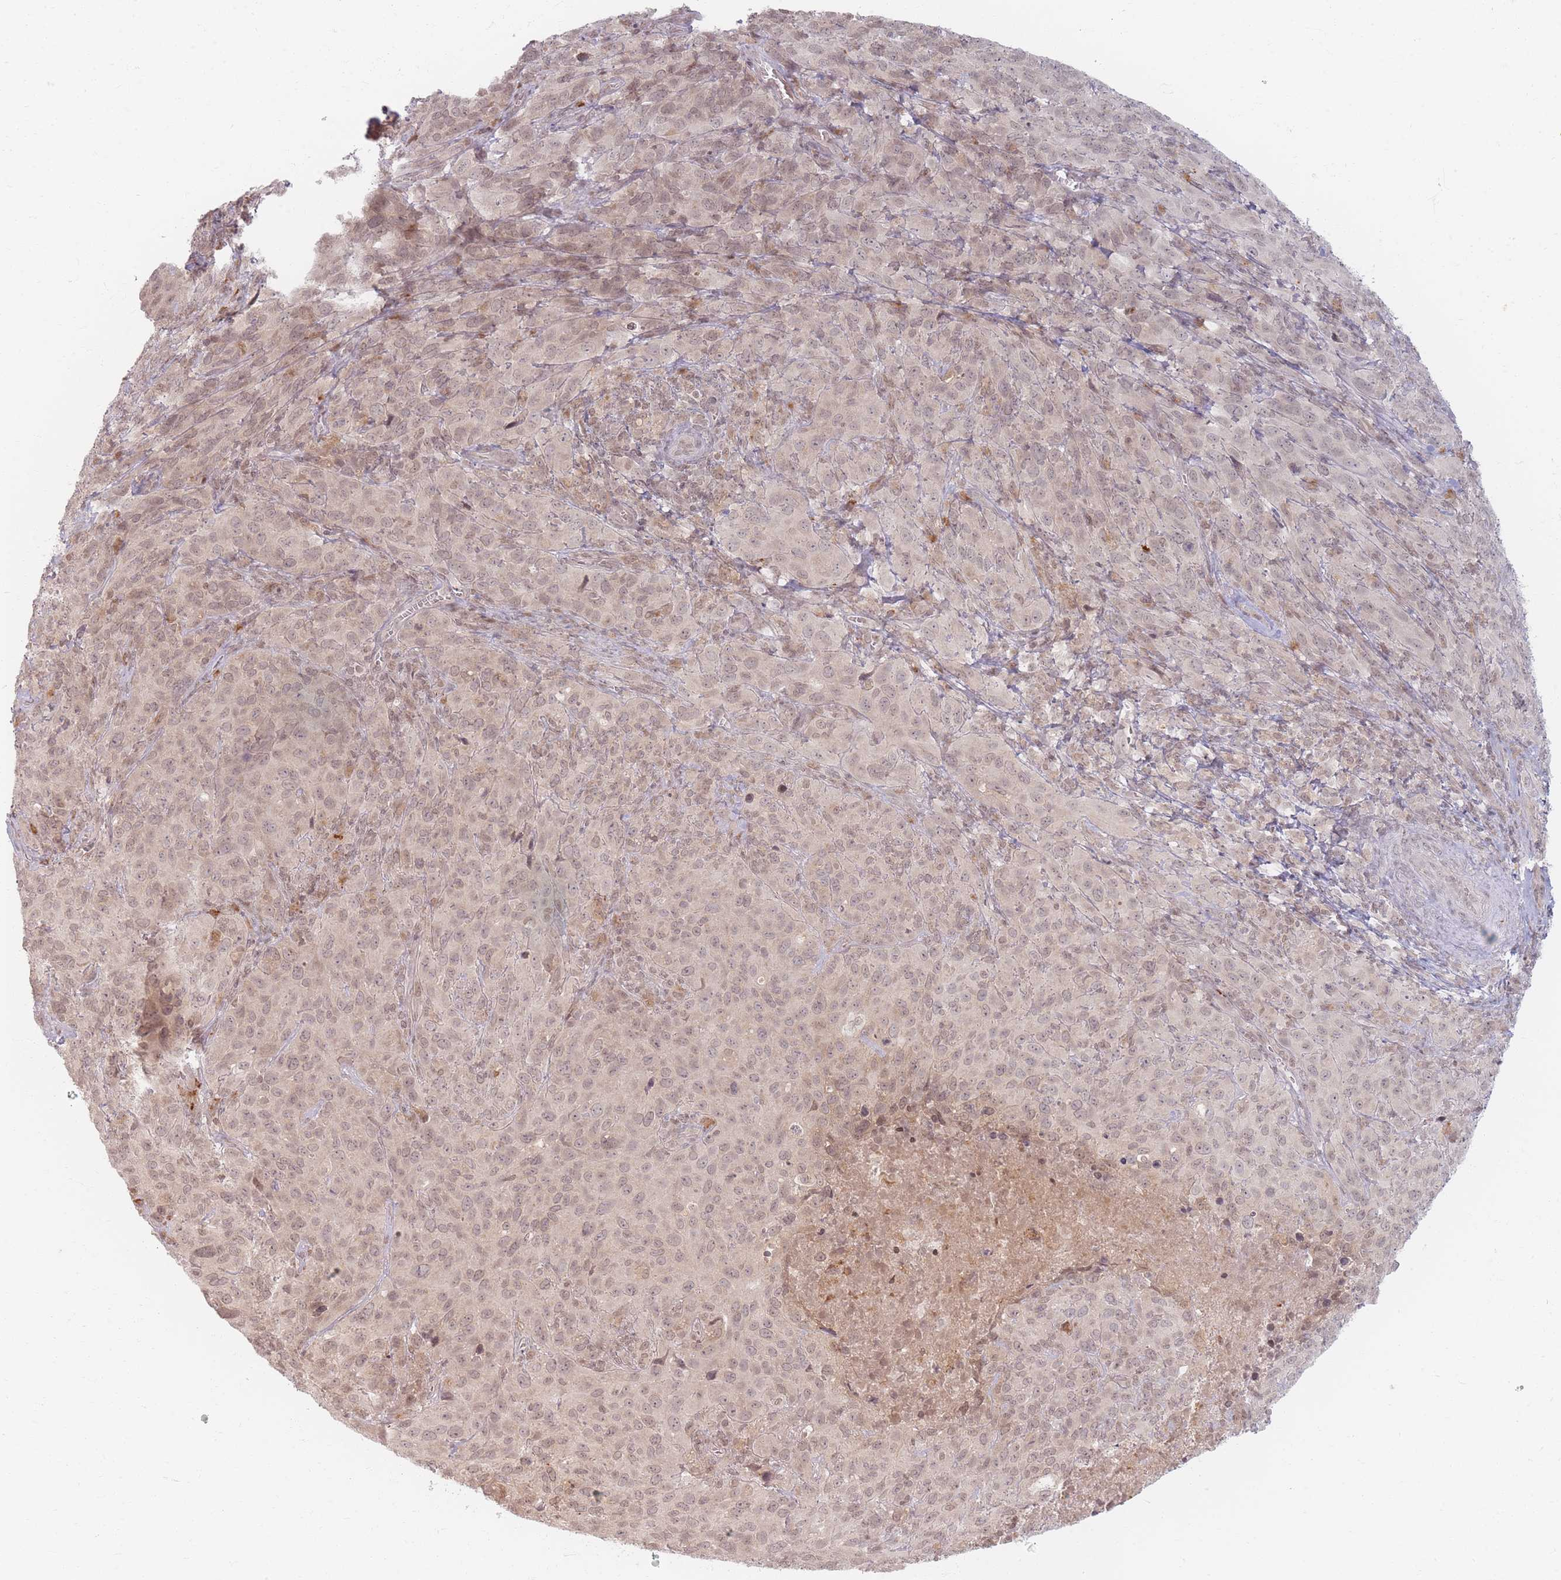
{"staining": {"intensity": "weak", "quantity": ">75%", "location": "nuclear"}, "tissue": "cervical cancer", "cell_type": "Tumor cells", "image_type": "cancer", "snomed": [{"axis": "morphology", "description": "Squamous cell carcinoma, NOS"}, {"axis": "topography", "description": "Cervix"}], "caption": "Cervical cancer (squamous cell carcinoma) was stained to show a protein in brown. There is low levels of weak nuclear positivity in approximately >75% of tumor cells.", "gene": "SPATA45", "patient": {"sex": "female", "age": 51}}